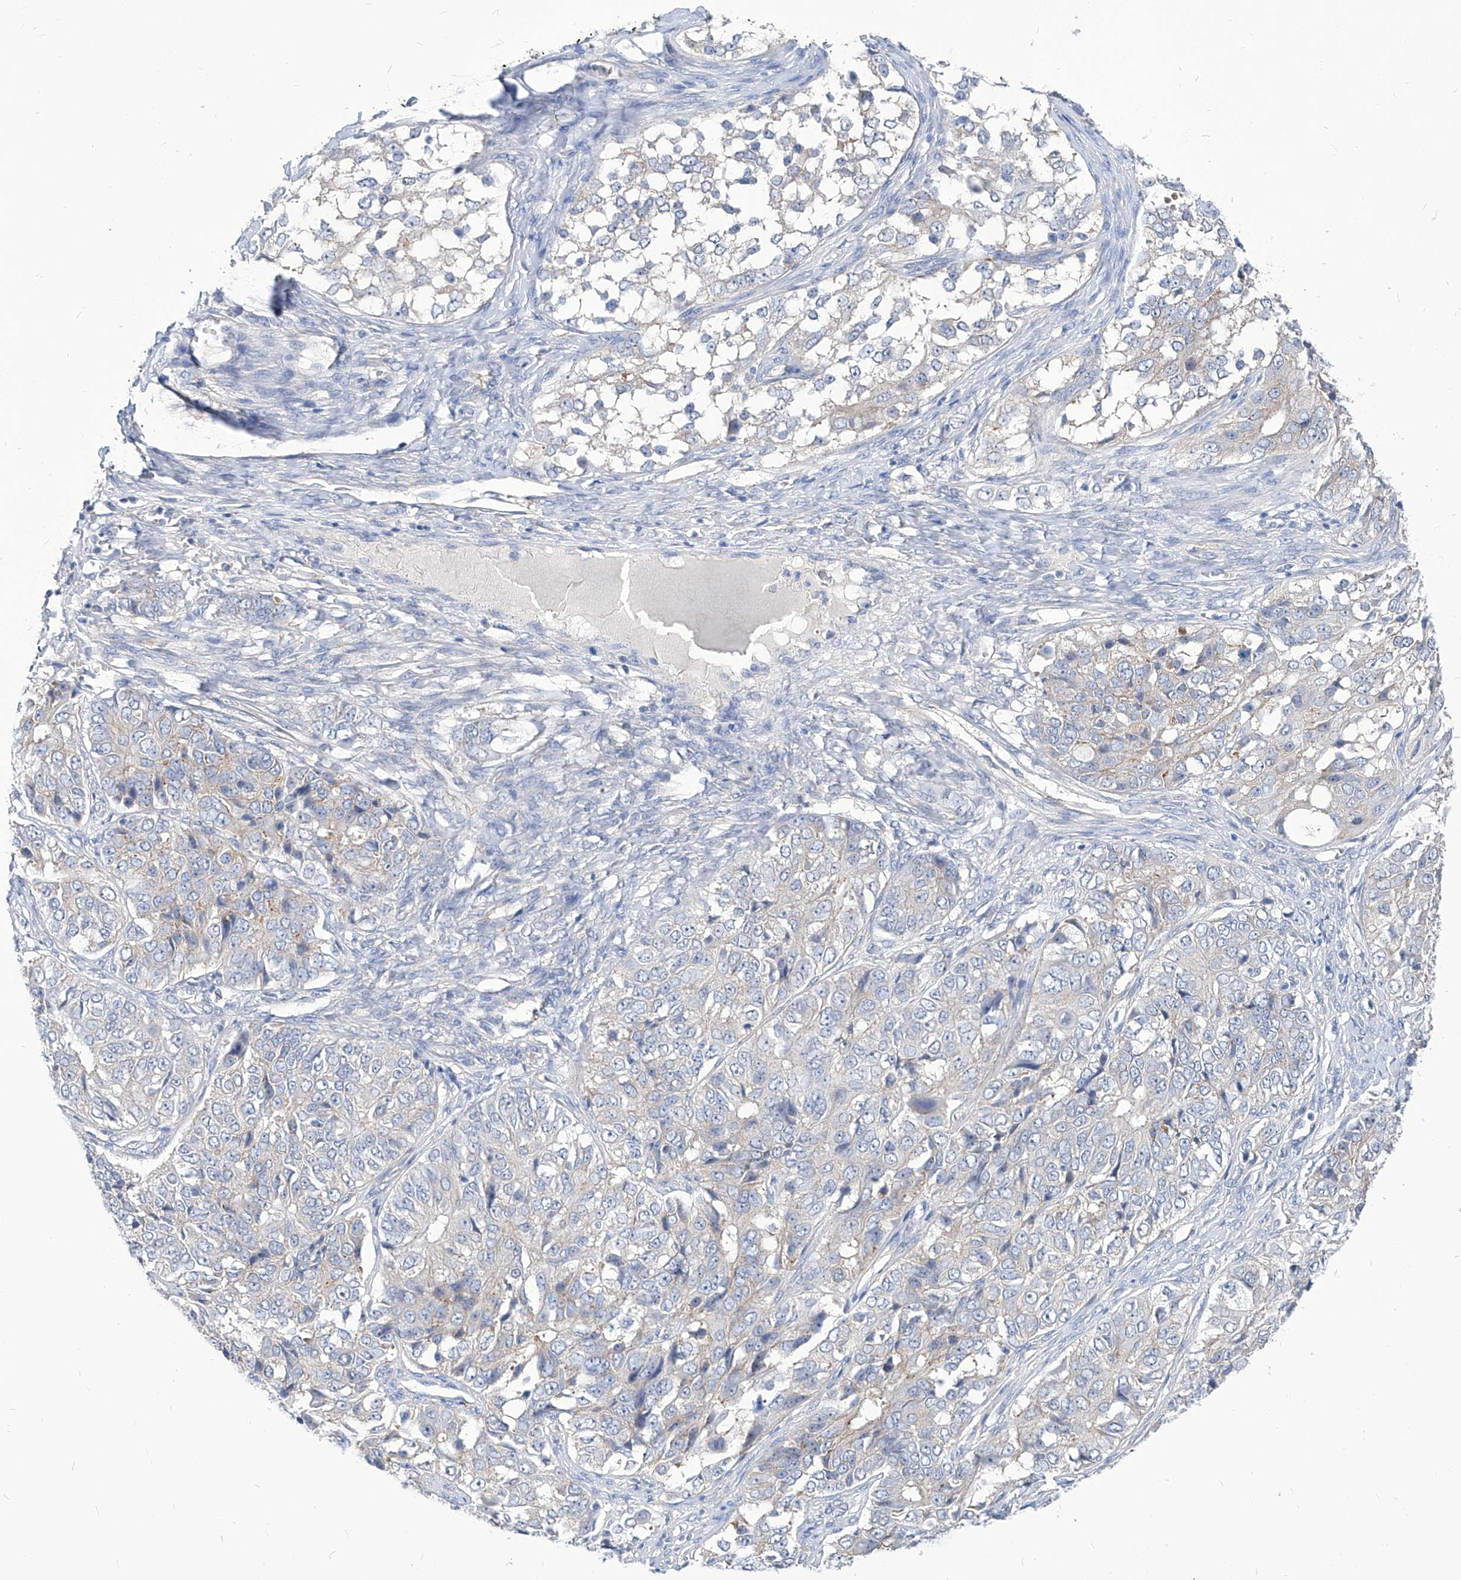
{"staining": {"intensity": "negative", "quantity": "none", "location": "none"}, "tissue": "ovarian cancer", "cell_type": "Tumor cells", "image_type": "cancer", "snomed": [{"axis": "morphology", "description": "Carcinoma, endometroid"}, {"axis": "topography", "description": "Ovary"}], "caption": "DAB immunohistochemical staining of ovarian cancer (endometroid carcinoma) shows no significant positivity in tumor cells.", "gene": "AKAP10", "patient": {"sex": "female", "age": 51}}